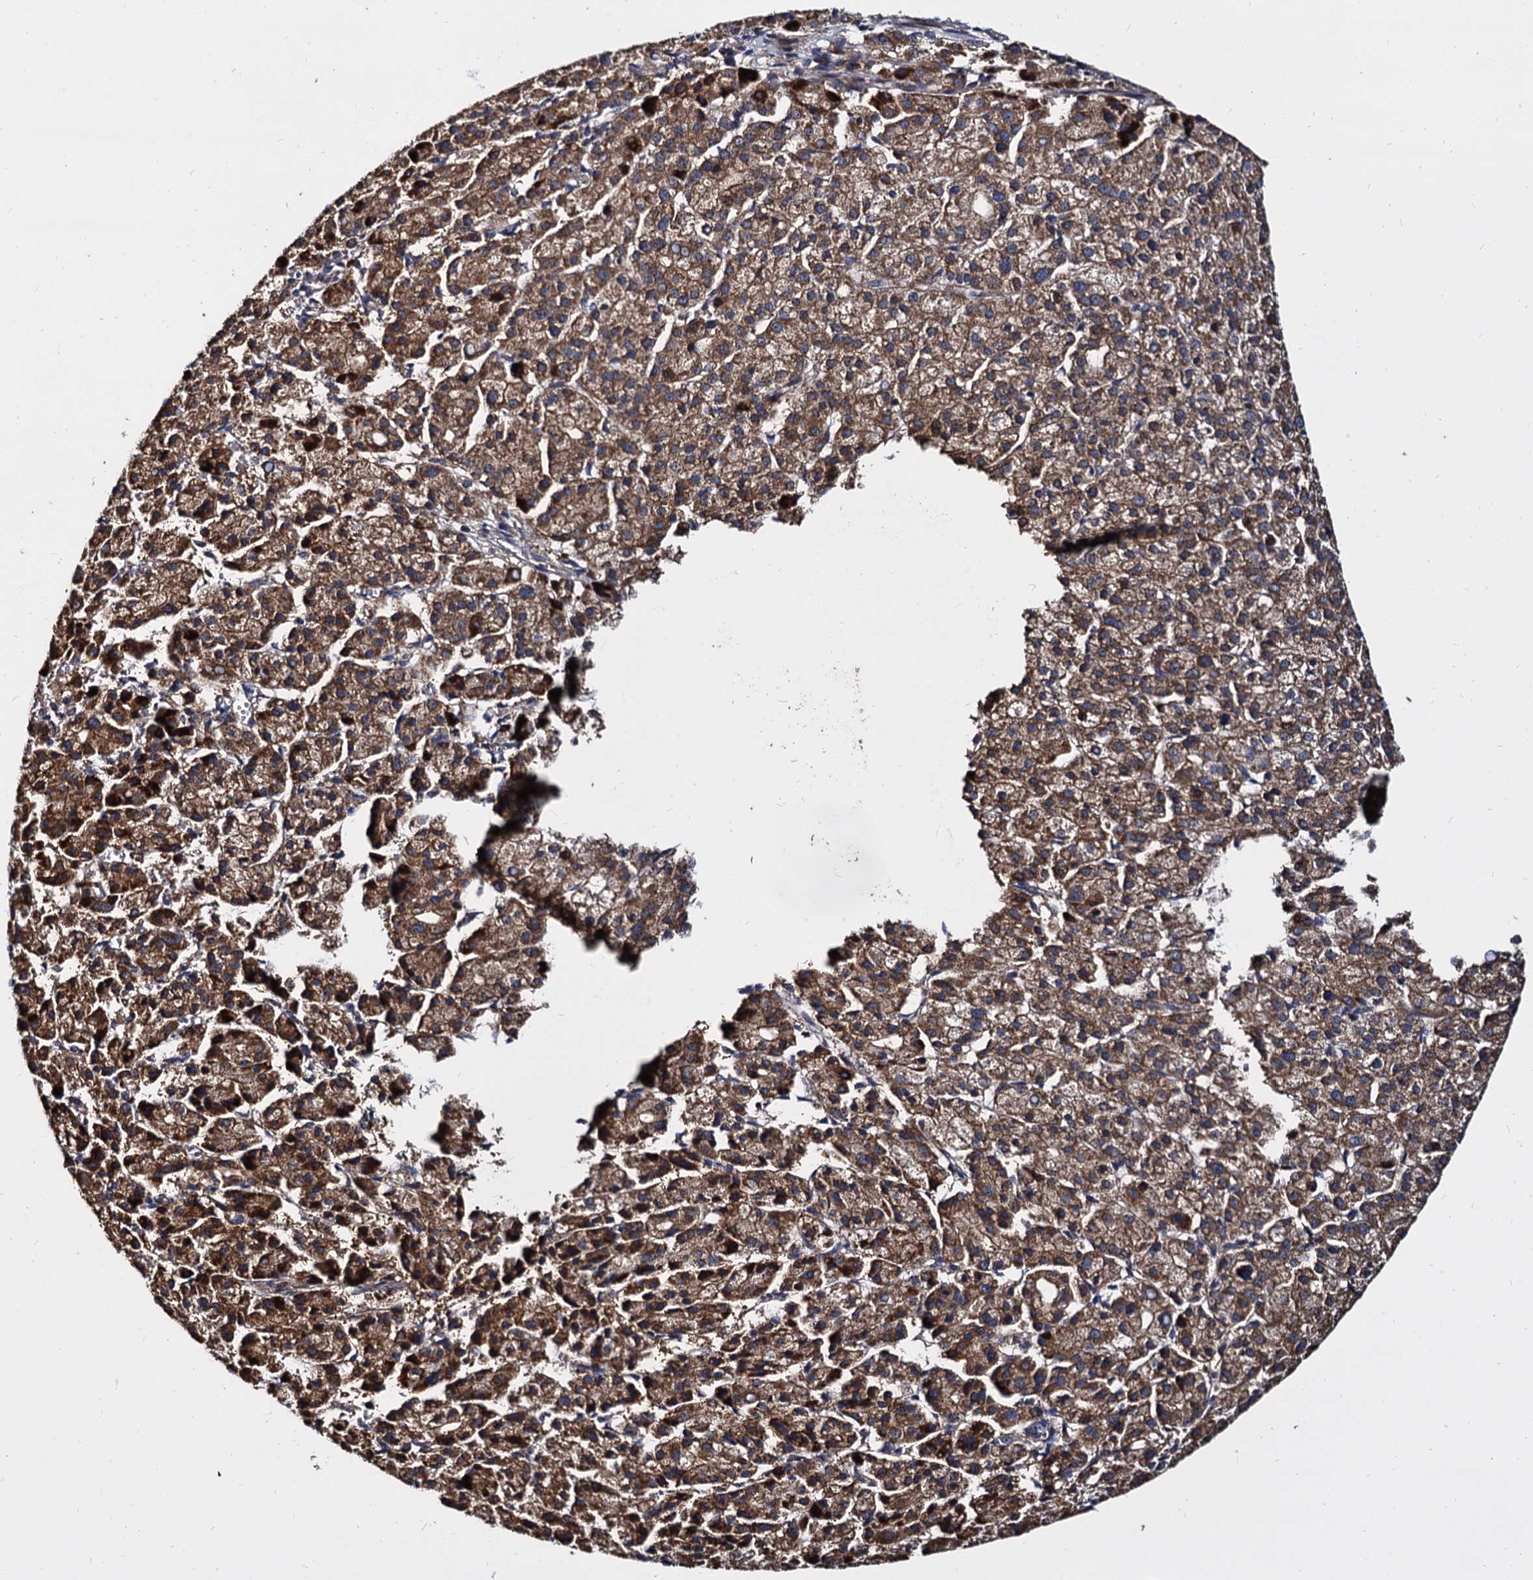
{"staining": {"intensity": "strong", "quantity": ">75%", "location": "cytoplasmic/membranous"}, "tissue": "liver cancer", "cell_type": "Tumor cells", "image_type": "cancer", "snomed": [{"axis": "morphology", "description": "Carcinoma, Hepatocellular, NOS"}, {"axis": "topography", "description": "Liver"}], "caption": "Protein staining reveals strong cytoplasmic/membranous positivity in about >75% of tumor cells in liver hepatocellular carcinoma.", "gene": "WWC3", "patient": {"sex": "female", "age": 58}}